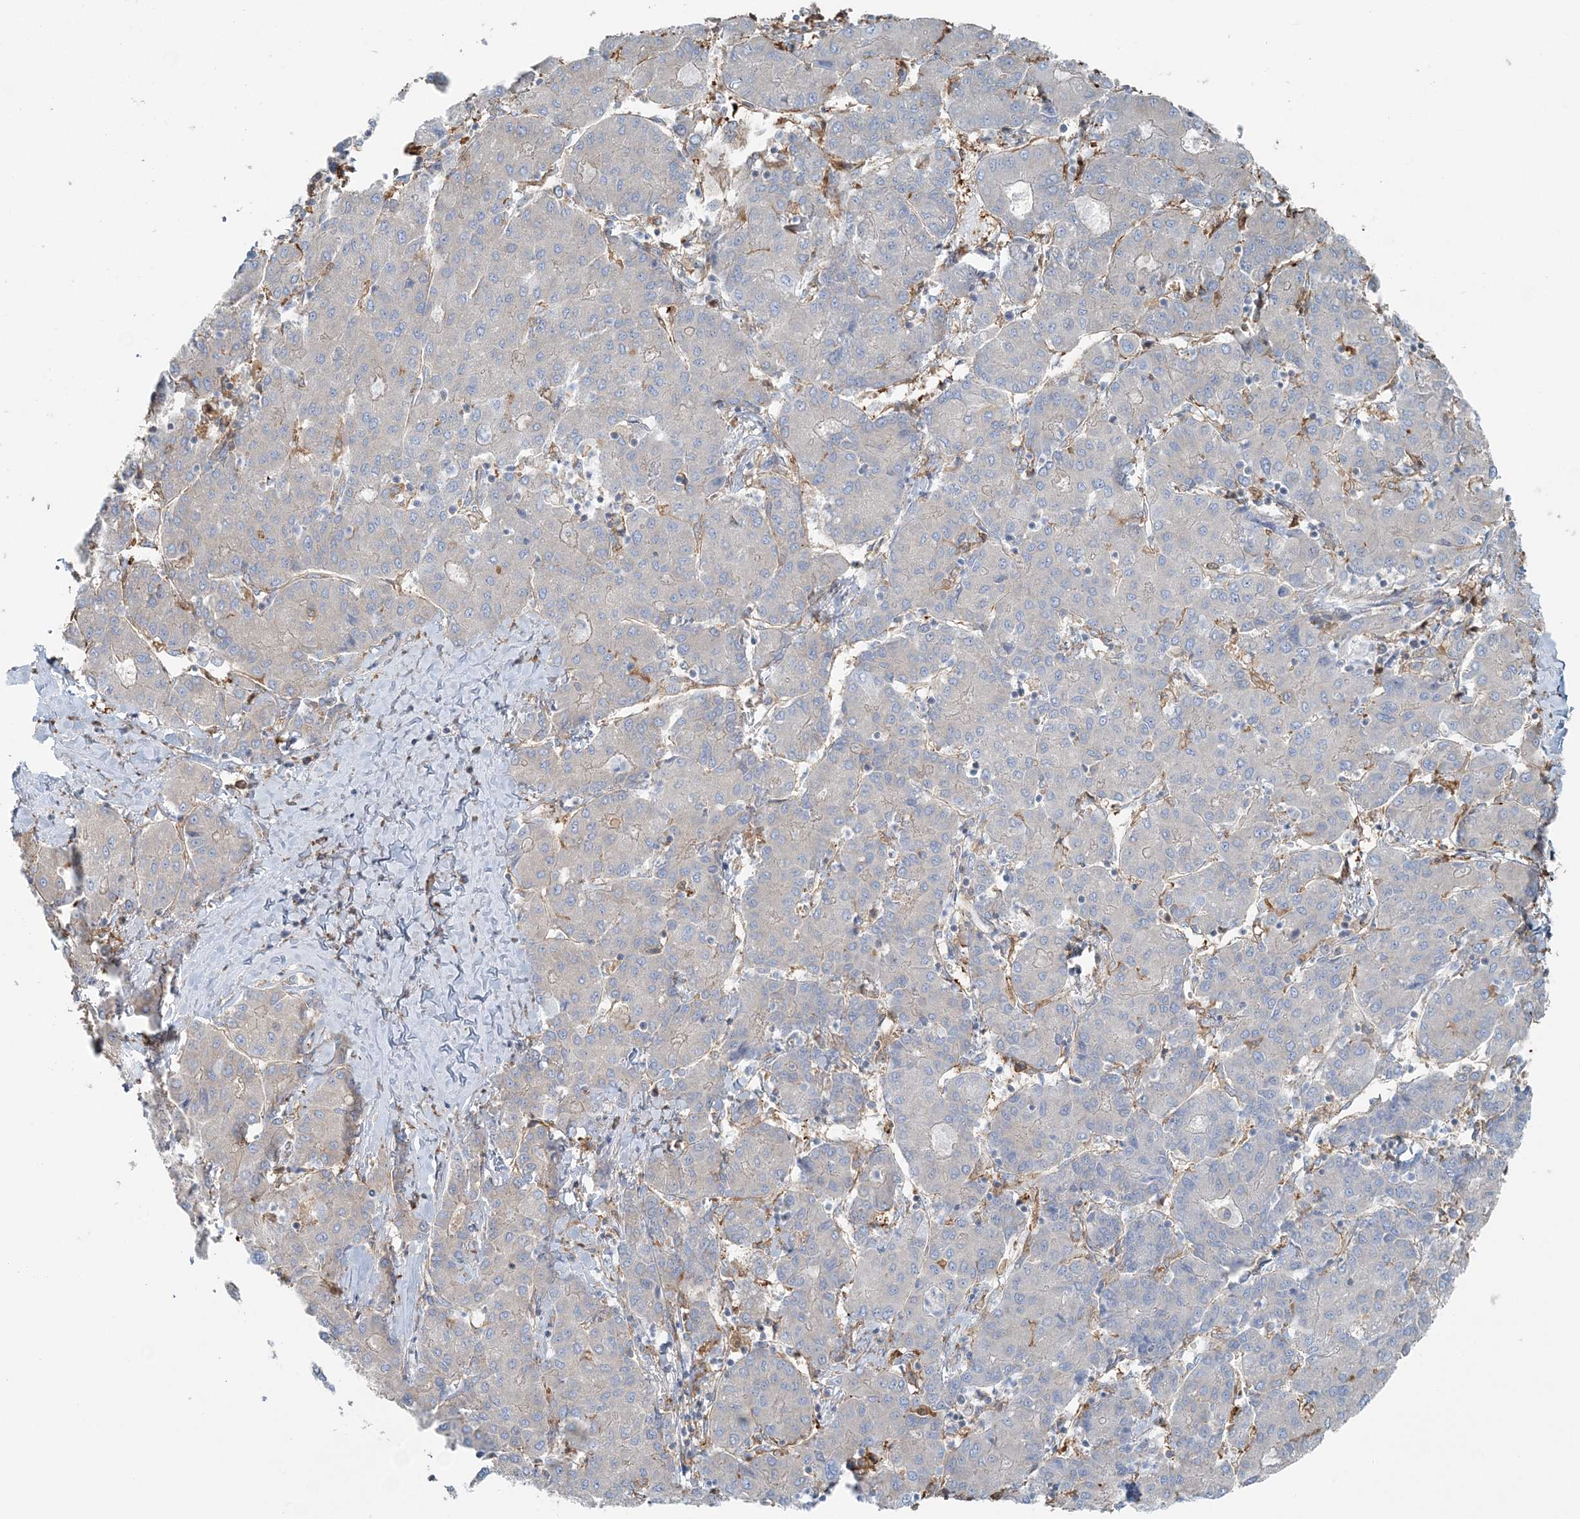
{"staining": {"intensity": "negative", "quantity": "none", "location": "none"}, "tissue": "liver cancer", "cell_type": "Tumor cells", "image_type": "cancer", "snomed": [{"axis": "morphology", "description": "Carcinoma, Hepatocellular, NOS"}, {"axis": "topography", "description": "Liver"}], "caption": "Immunohistochemical staining of liver cancer (hepatocellular carcinoma) demonstrates no significant positivity in tumor cells.", "gene": "SNX2", "patient": {"sex": "male", "age": 65}}